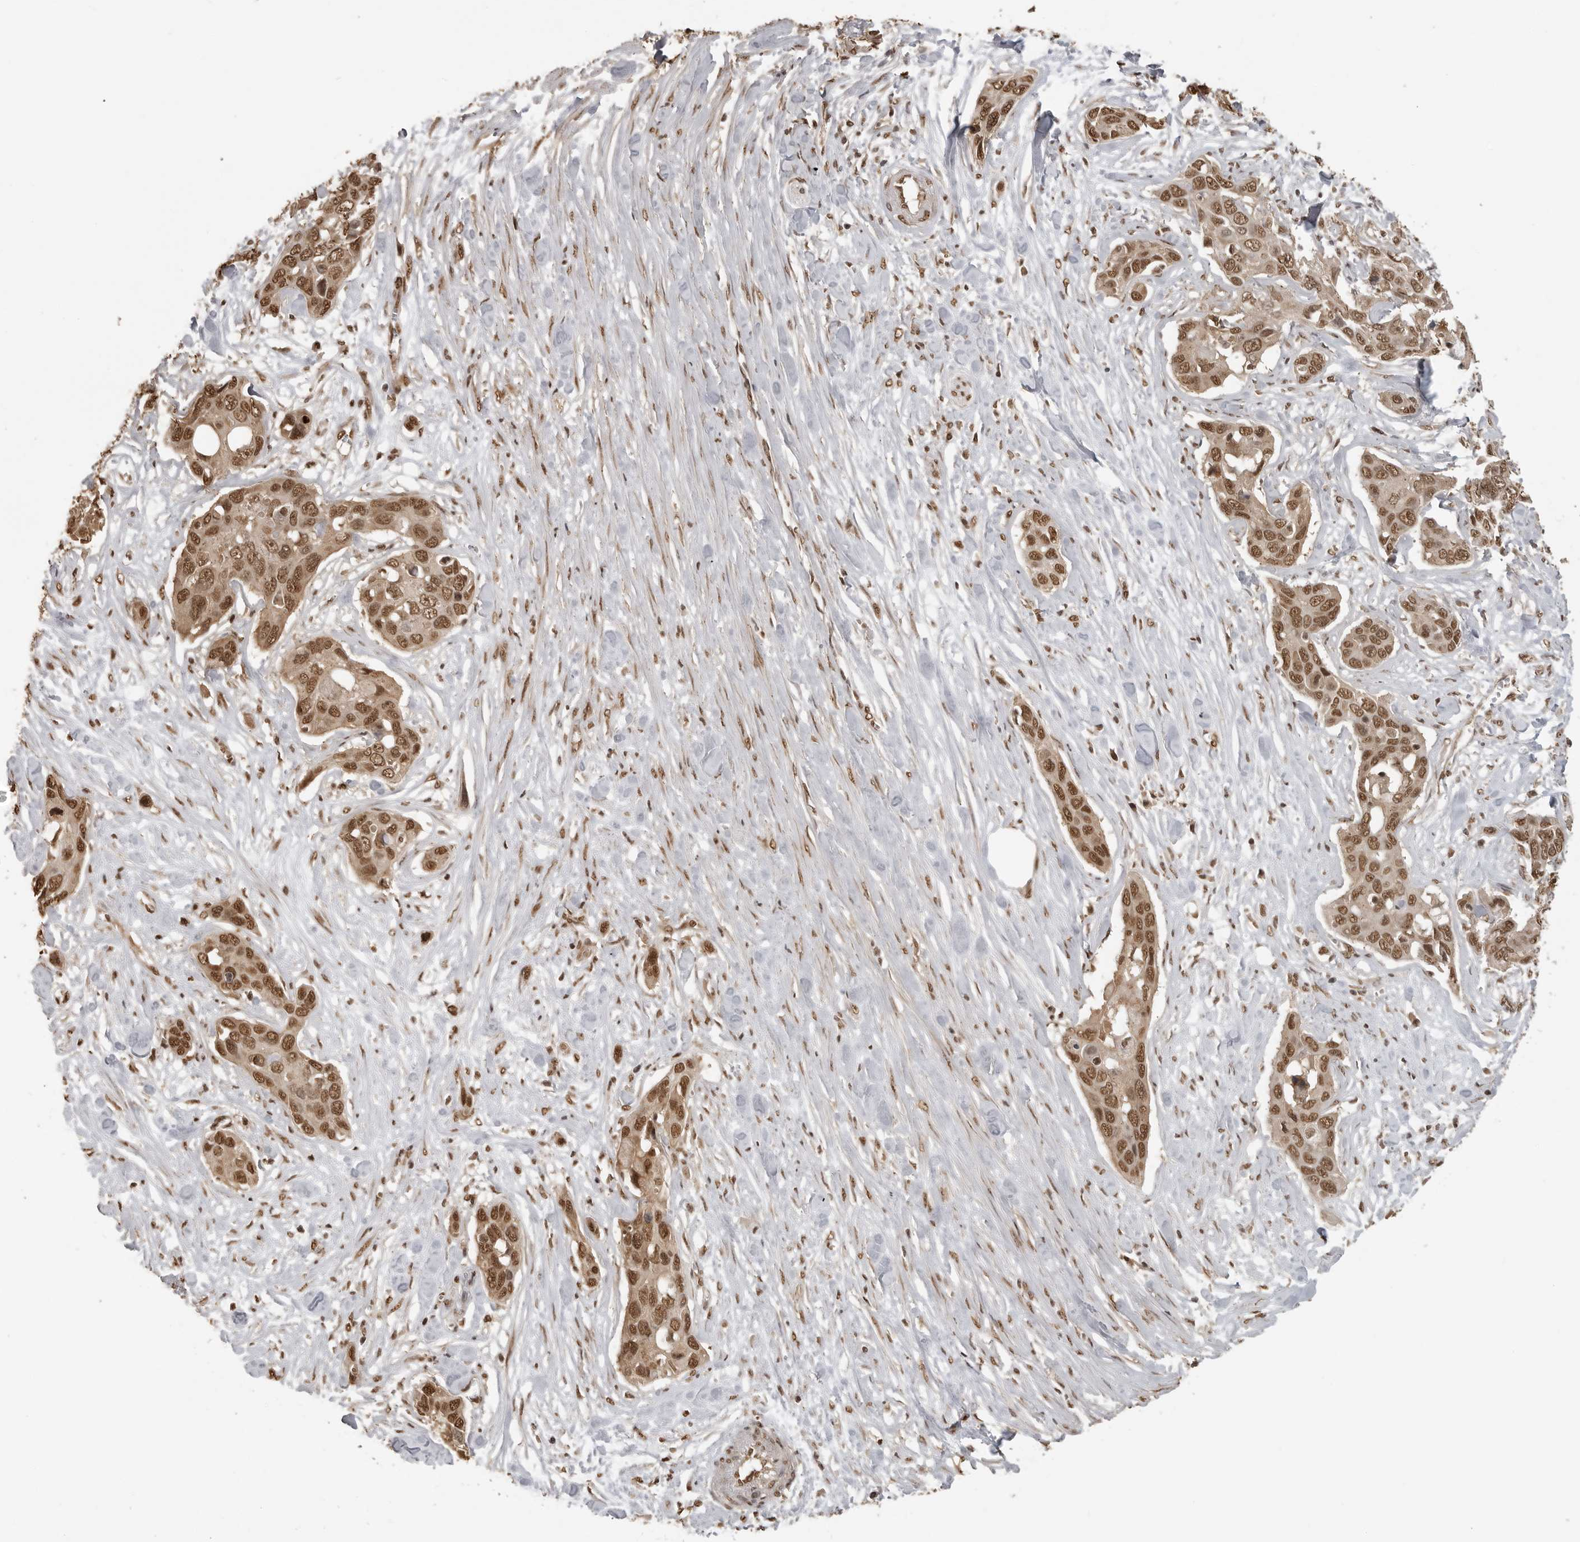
{"staining": {"intensity": "strong", "quantity": ">75%", "location": "nuclear"}, "tissue": "pancreatic cancer", "cell_type": "Tumor cells", "image_type": "cancer", "snomed": [{"axis": "morphology", "description": "Adenocarcinoma, NOS"}, {"axis": "topography", "description": "Pancreas"}], "caption": "Strong nuclear protein positivity is identified in approximately >75% of tumor cells in pancreatic adenocarcinoma. (brown staining indicates protein expression, while blue staining denotes nuclei).", "gene": "CLOCK", "patient": {"sex": "female", "age": 60}}